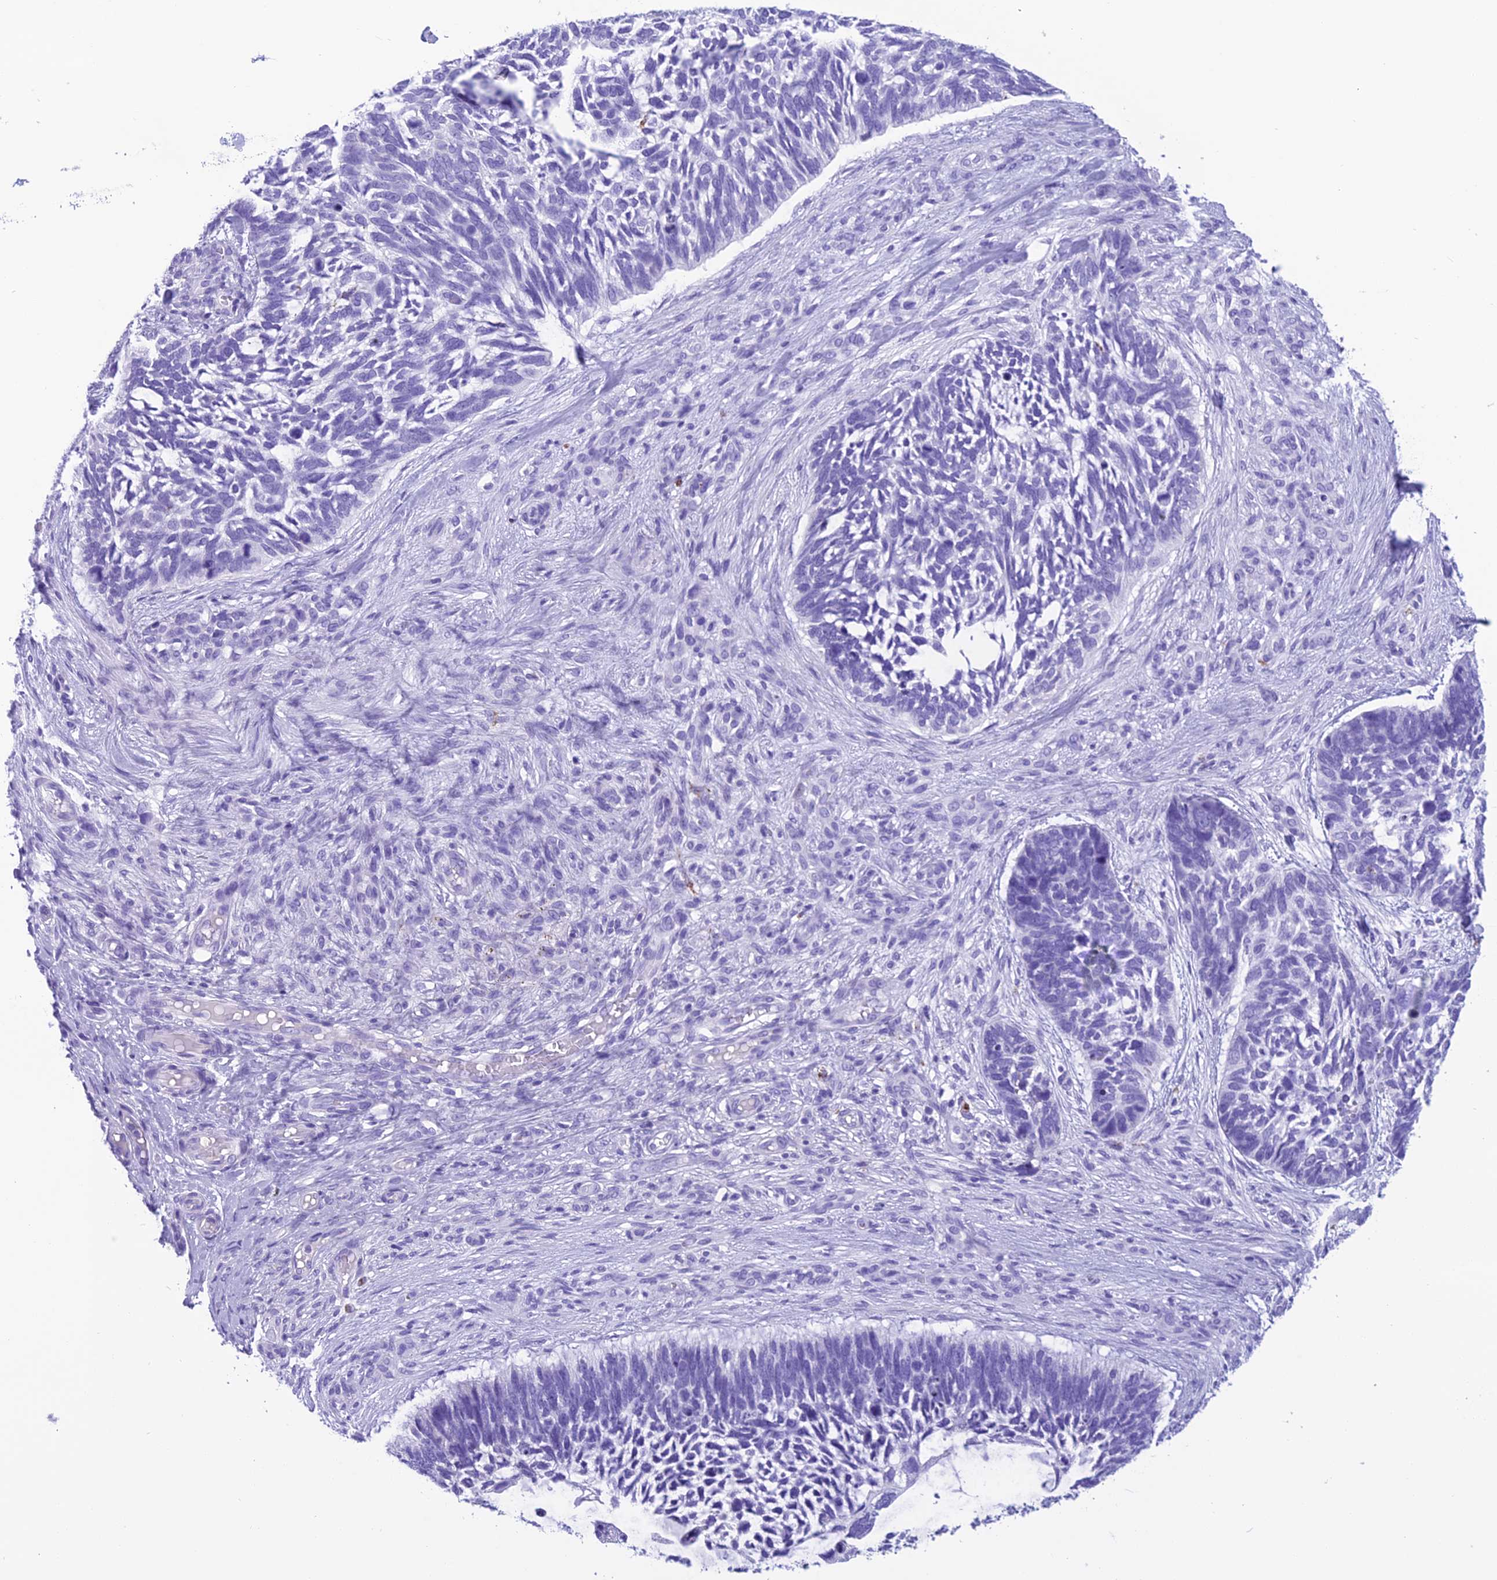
{"staining": {"intensity": "negative", "quantity": "none", "location": "none"}, "tissue": "skin cancer", "cell_type": "Tumor cells", "image_type": "cancer", "snomed": [{"axis": "morphology", "description": "Basal cell carcinoma"}, {"axis": "topography", "description": "Skin"}], "caption": "Immunohistochemistry of skin basal cell carcinoma displays no expression in tumor cells.", "gene": "TRAM1L1", "patient": {"sex": "male", "age": 88}}